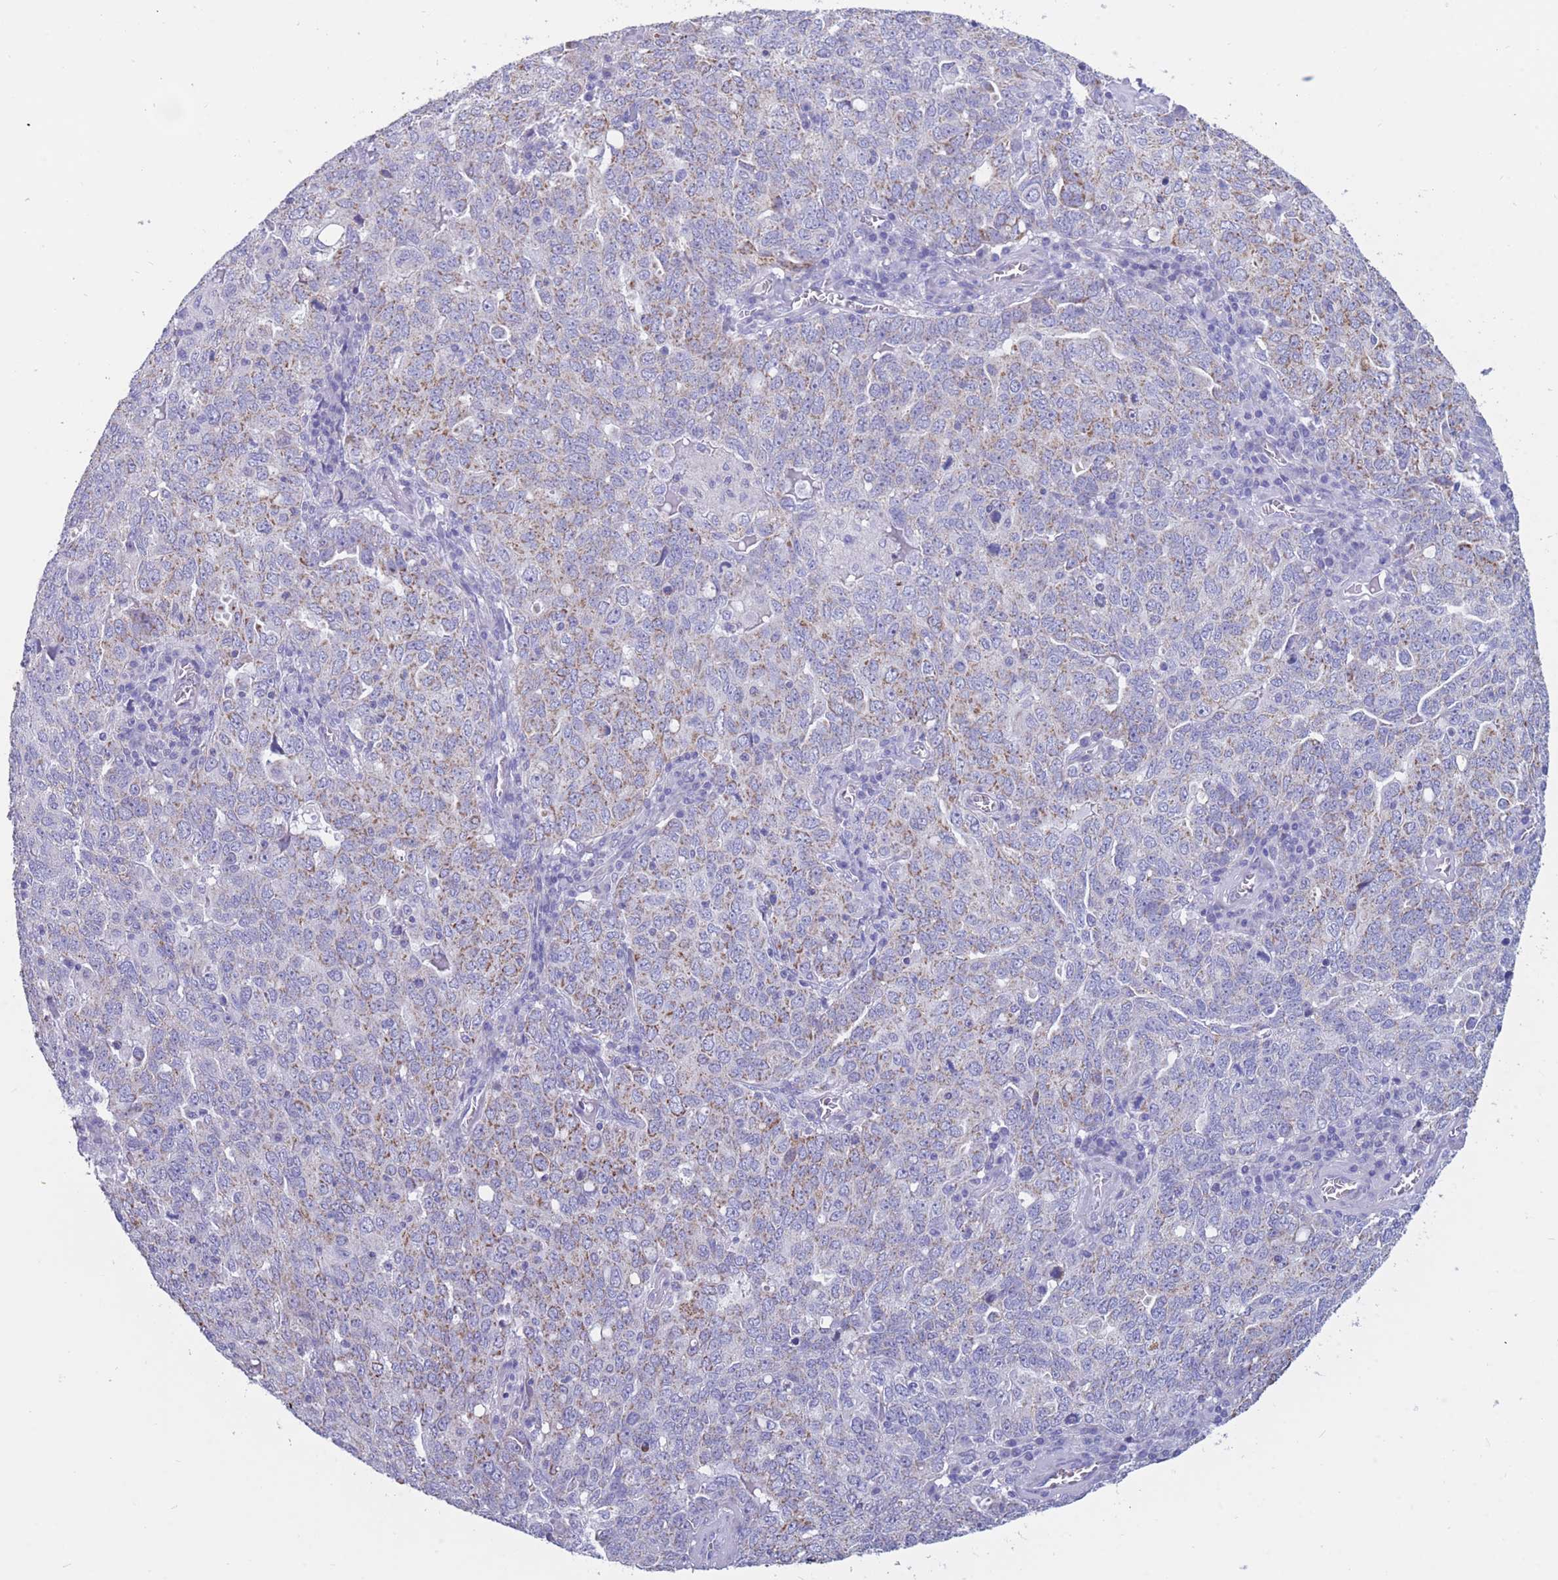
{"staining": {"intensity": "weak", "quantity": "25%-75%", "location": "cytoplasmic/membranous"}, "tissue": "ovarian cancer", "cell_type": "Tumor cells", "image_type": "cancer", "snomed": [{"axis": "morphology", "description": "Carcinoma, endometroid"}, {"axis": "topography", "description": "Ovary"}], "caption": "This is a micrograph of immunohistochemistry staining of endometroid carcinoma (ovarian), which shows weak positivity in the cytoplasmic/membranous of tumor cells.", "gene": "INTS2", "patient": {"sex": "female", "age": 62}}